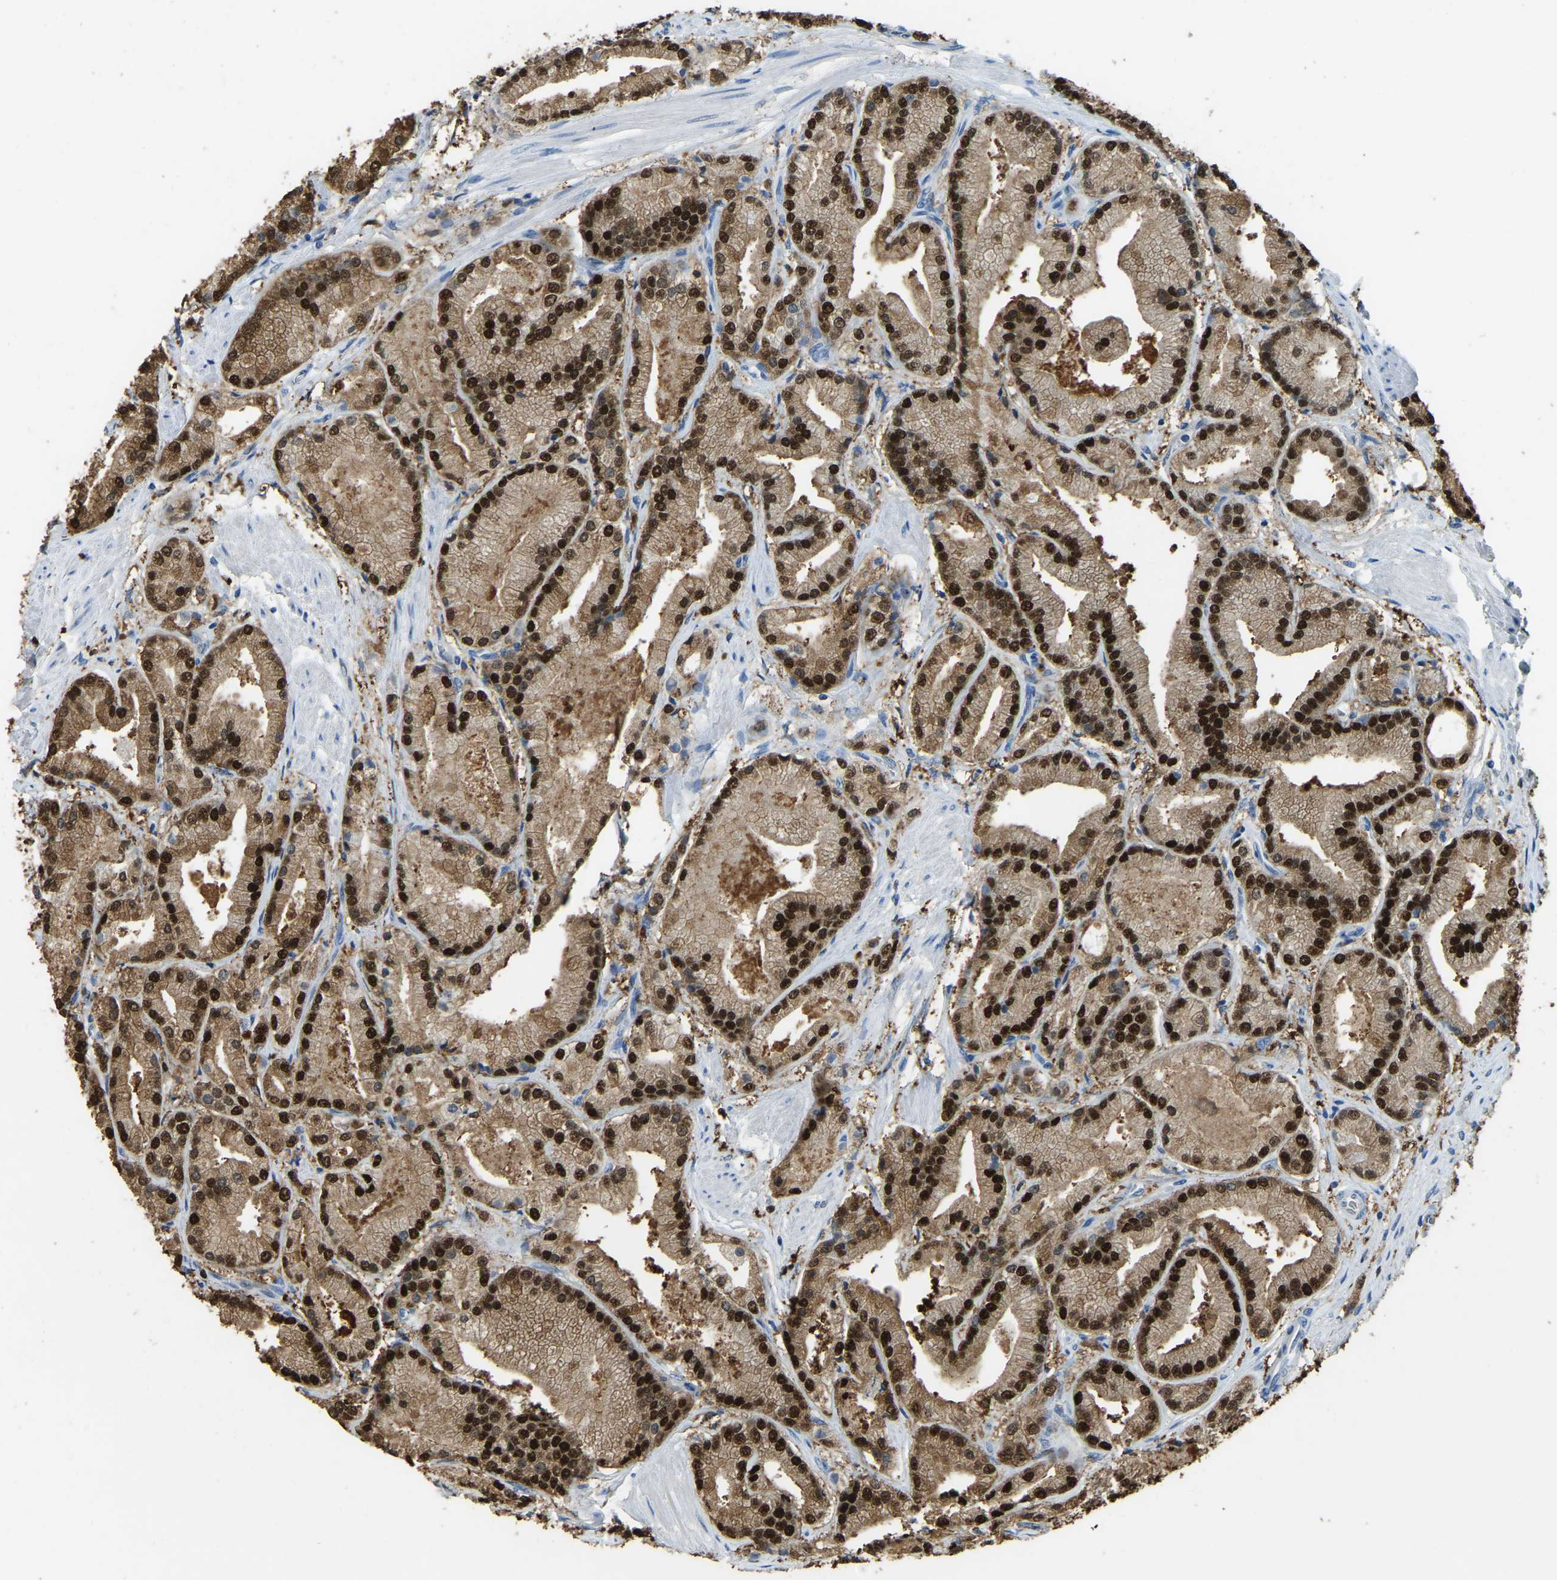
{"staining": {"intensity": "strong", "quantity": ">75%", "location": "cytoplasmic/membranous,nuclear"}, "tissue": "prostate cancer", "cell_type": "Tumor cells", "image_type": "cancer", "snomed": [{"axis": "morphology", "description": "Adenocarcinoma, High grade"}, {"axis": "topography", "description": "Prostate"}], "caption": "Protein expression analysis of prostate cancer displays strong cytoplasmic/membranous and nuclear expression in about >75% of tumor cells. The staining is performed using DAB (3,3'-diaminobenzidine) brown chromogen to label protein expression. The nuclei are counter-stained blue using hematoxylin.", "gene": "NANS", "patient": {"sex": "male", "age": 50}}